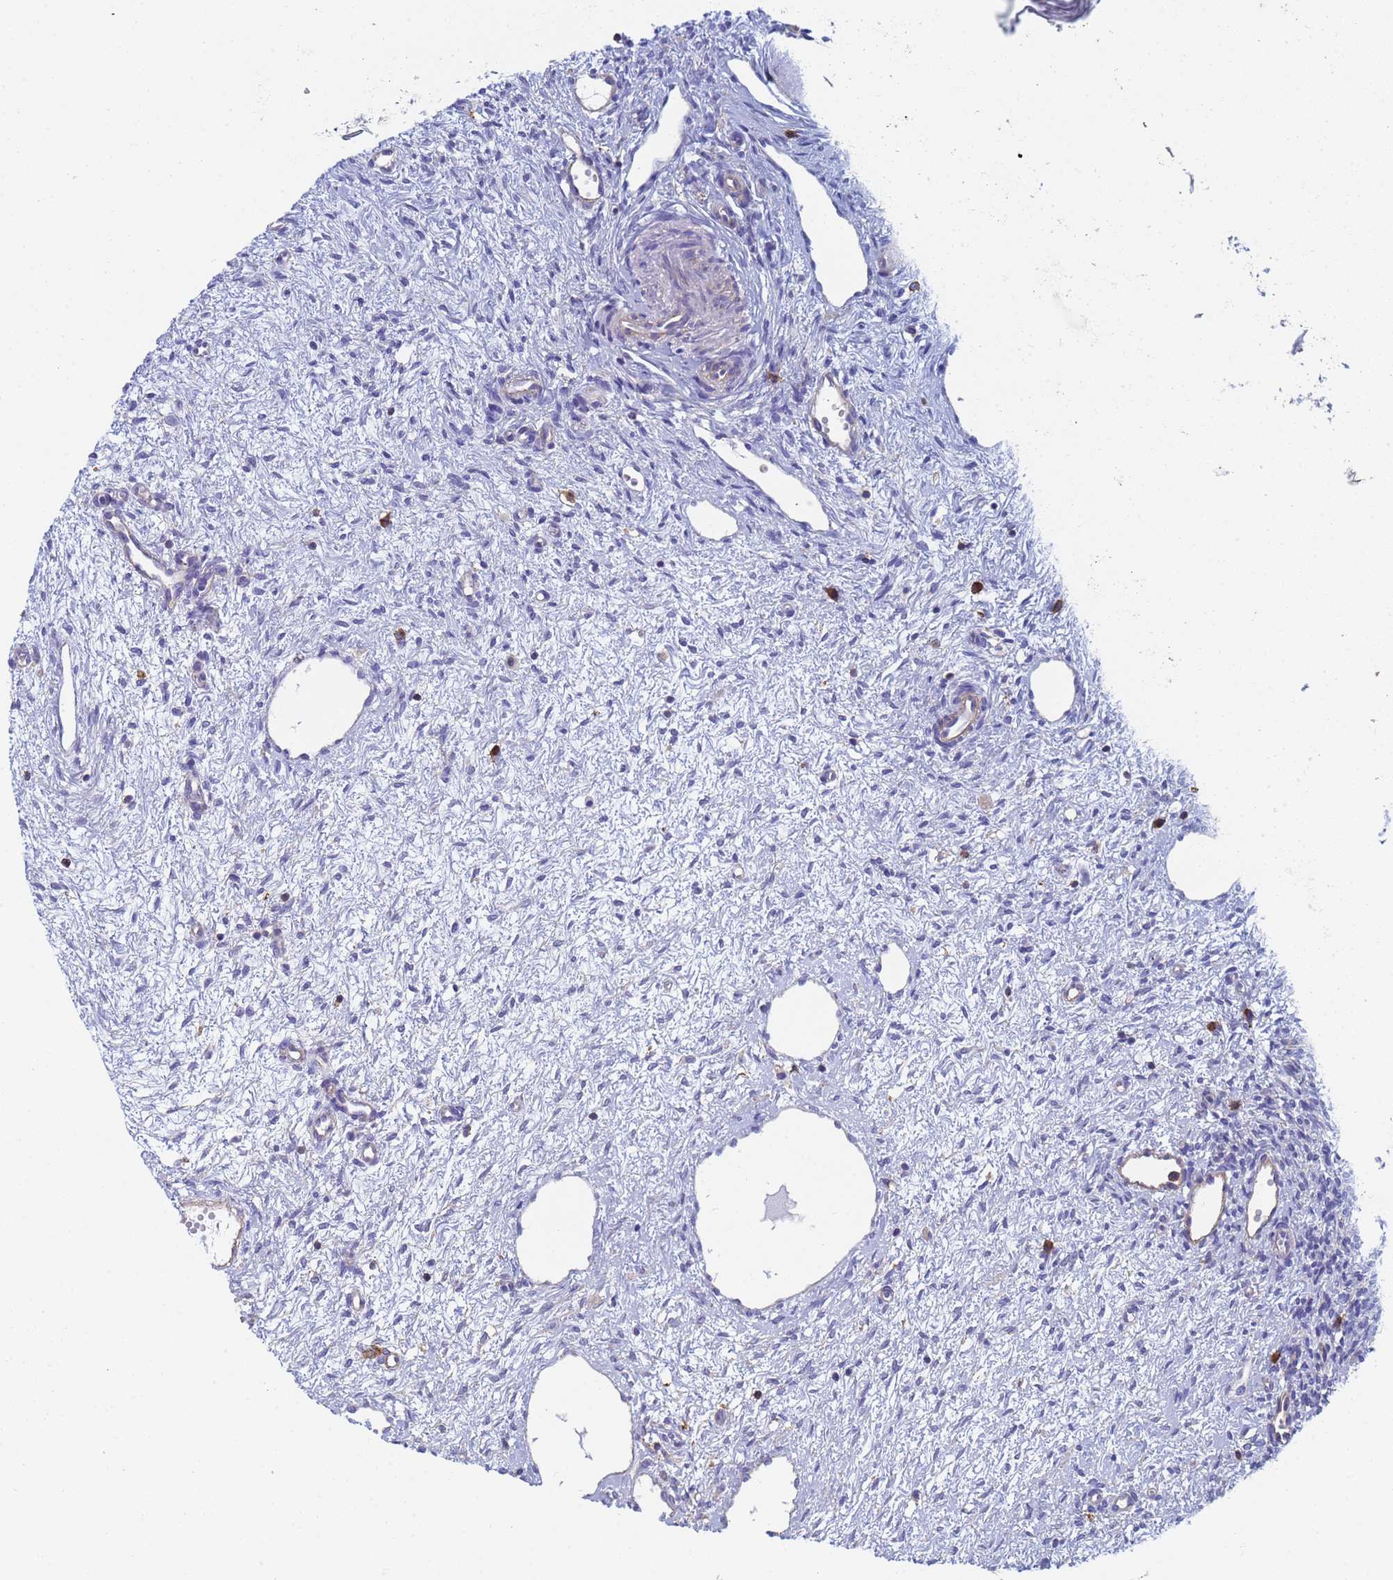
{"staining": {"intensity": "negative", "quantity": "none", "location": "none"}, "tissue": "ovary", "cell_type": "Ovarian stroma cells", "image_type": "normal", "snomed": [{"axis": "morphology", "description": "Normal tissue, NOS"}, {"axis": "topography", "description": "Ovary"}], "caption": "This is a histopathology image of immunohistochemistry staining of normal ovary, which shows no positivity in ovarian stroma cells.", "gene": "ZNG1A", "patient": {"sex": "female", "age": 51}}